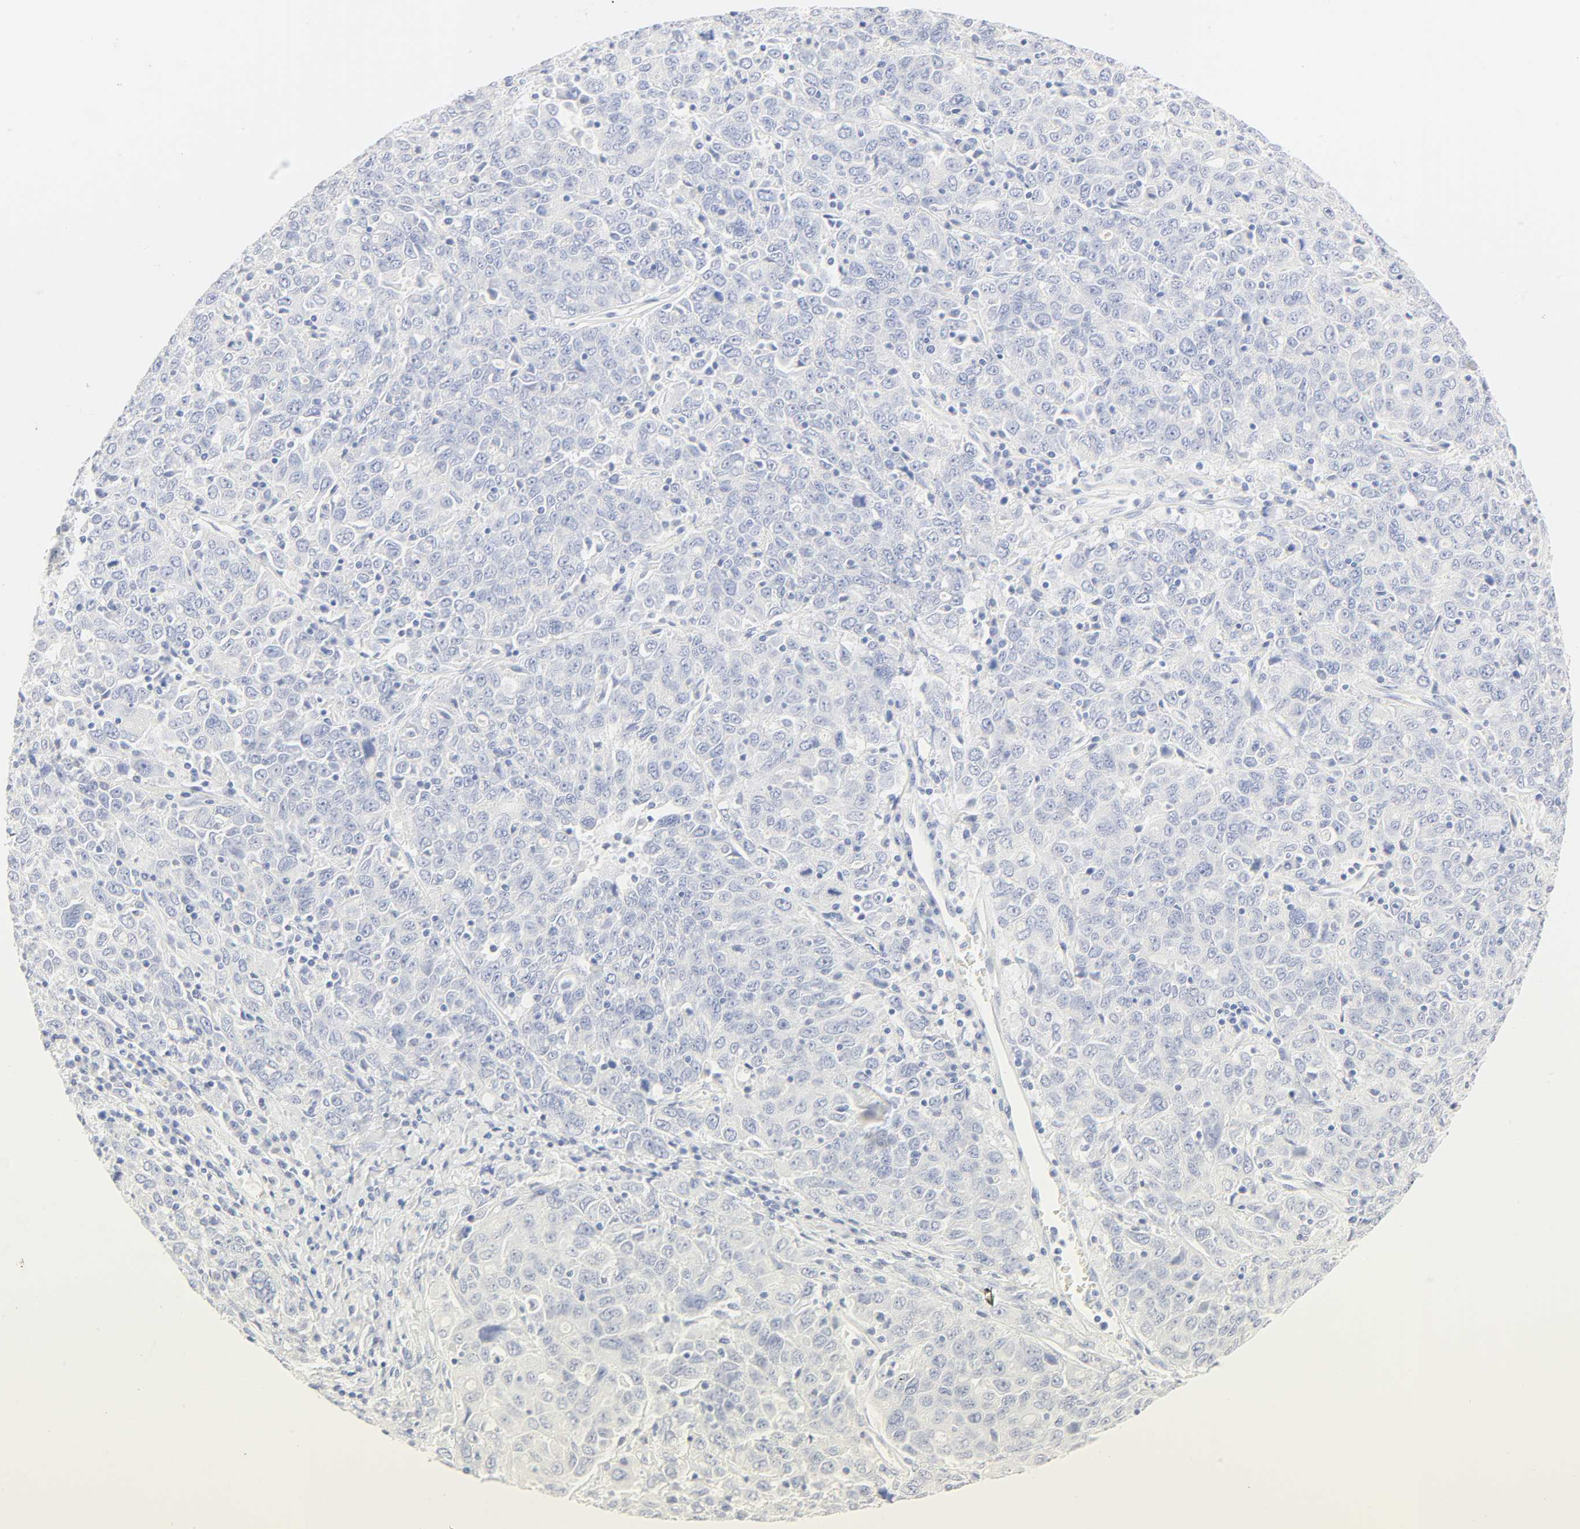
{"staining": {"intensity": "negative", "quantity": "none", "location": "none"}, "tissue": "ovarian cancer", "cell_type": "Tumor cells", "image_type": "cancer", "snomed": [{"axis": "morphology", "description": "Carcinoma, endometroid"}, {"axis": "topography", "description": "Ovary"}], "caption": "This is an IHC micrograph of human ovarian endometroid carcinoma. There is no expression in tumor cells.", "gene": "SLCO1B3", "patient": {"sex": "female", "age": 62}}